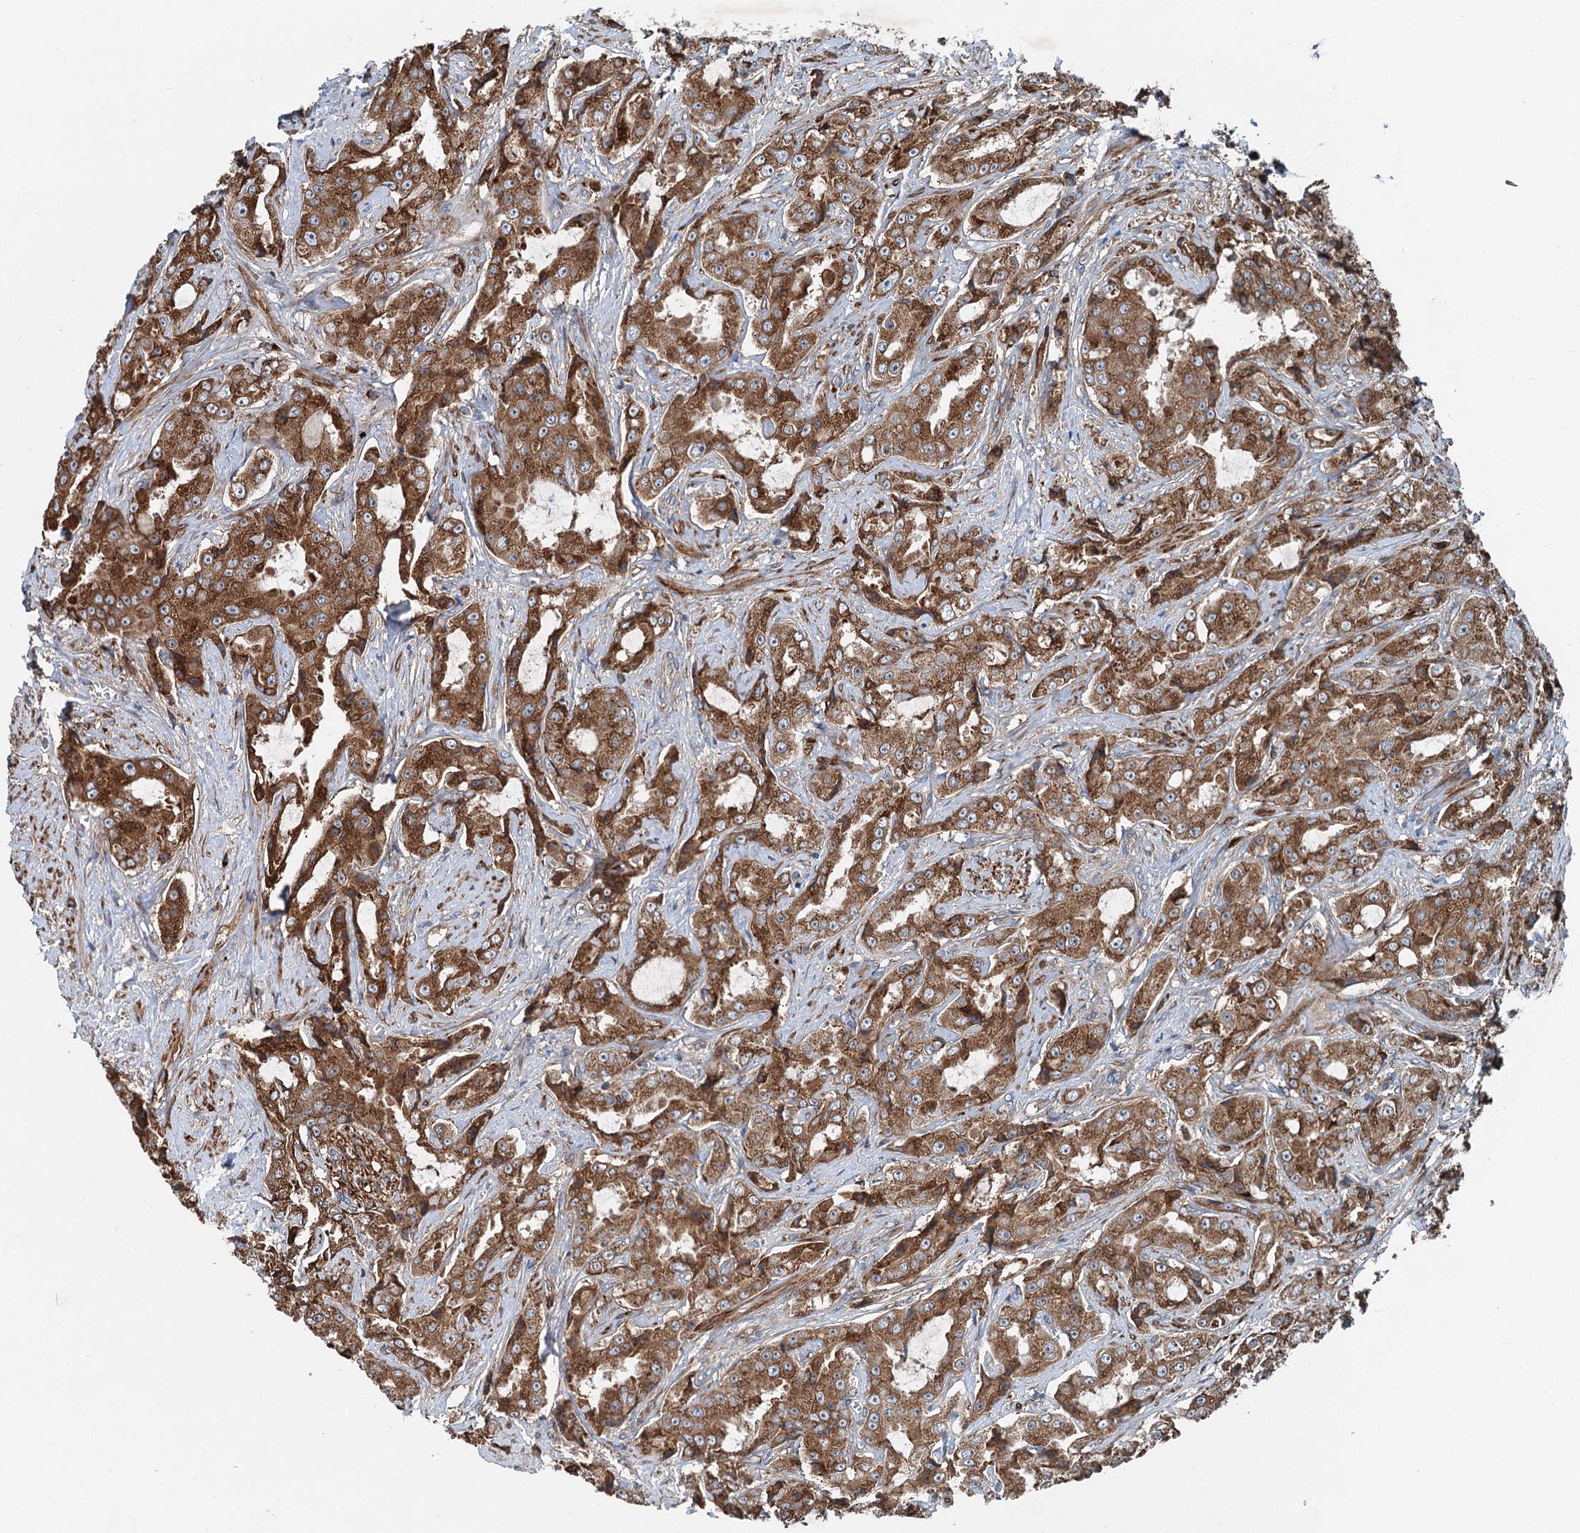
{"staining": {"intensity": "strong", "quantity": ">75%", "location": "cytoplasmic/membranous"}, "tissue": "prostate cancer", "cell_type": "Tumor cells", "image_type": "cancer", "snomed": [{"axis": "morphology", "description": "Adenocarcinoma, High grade"}, {"axis": "topography", "description": "Prostate"}], "caption": "Brown immunohistochemical staining in prostate cancer (high-grade adenocarcinoma) exhibits strong cytoplasmic/membranous staining in about >75% of tumor cells.", "gene": "CALCOCO1", "patient": {"sex": "male", "age": 73}}